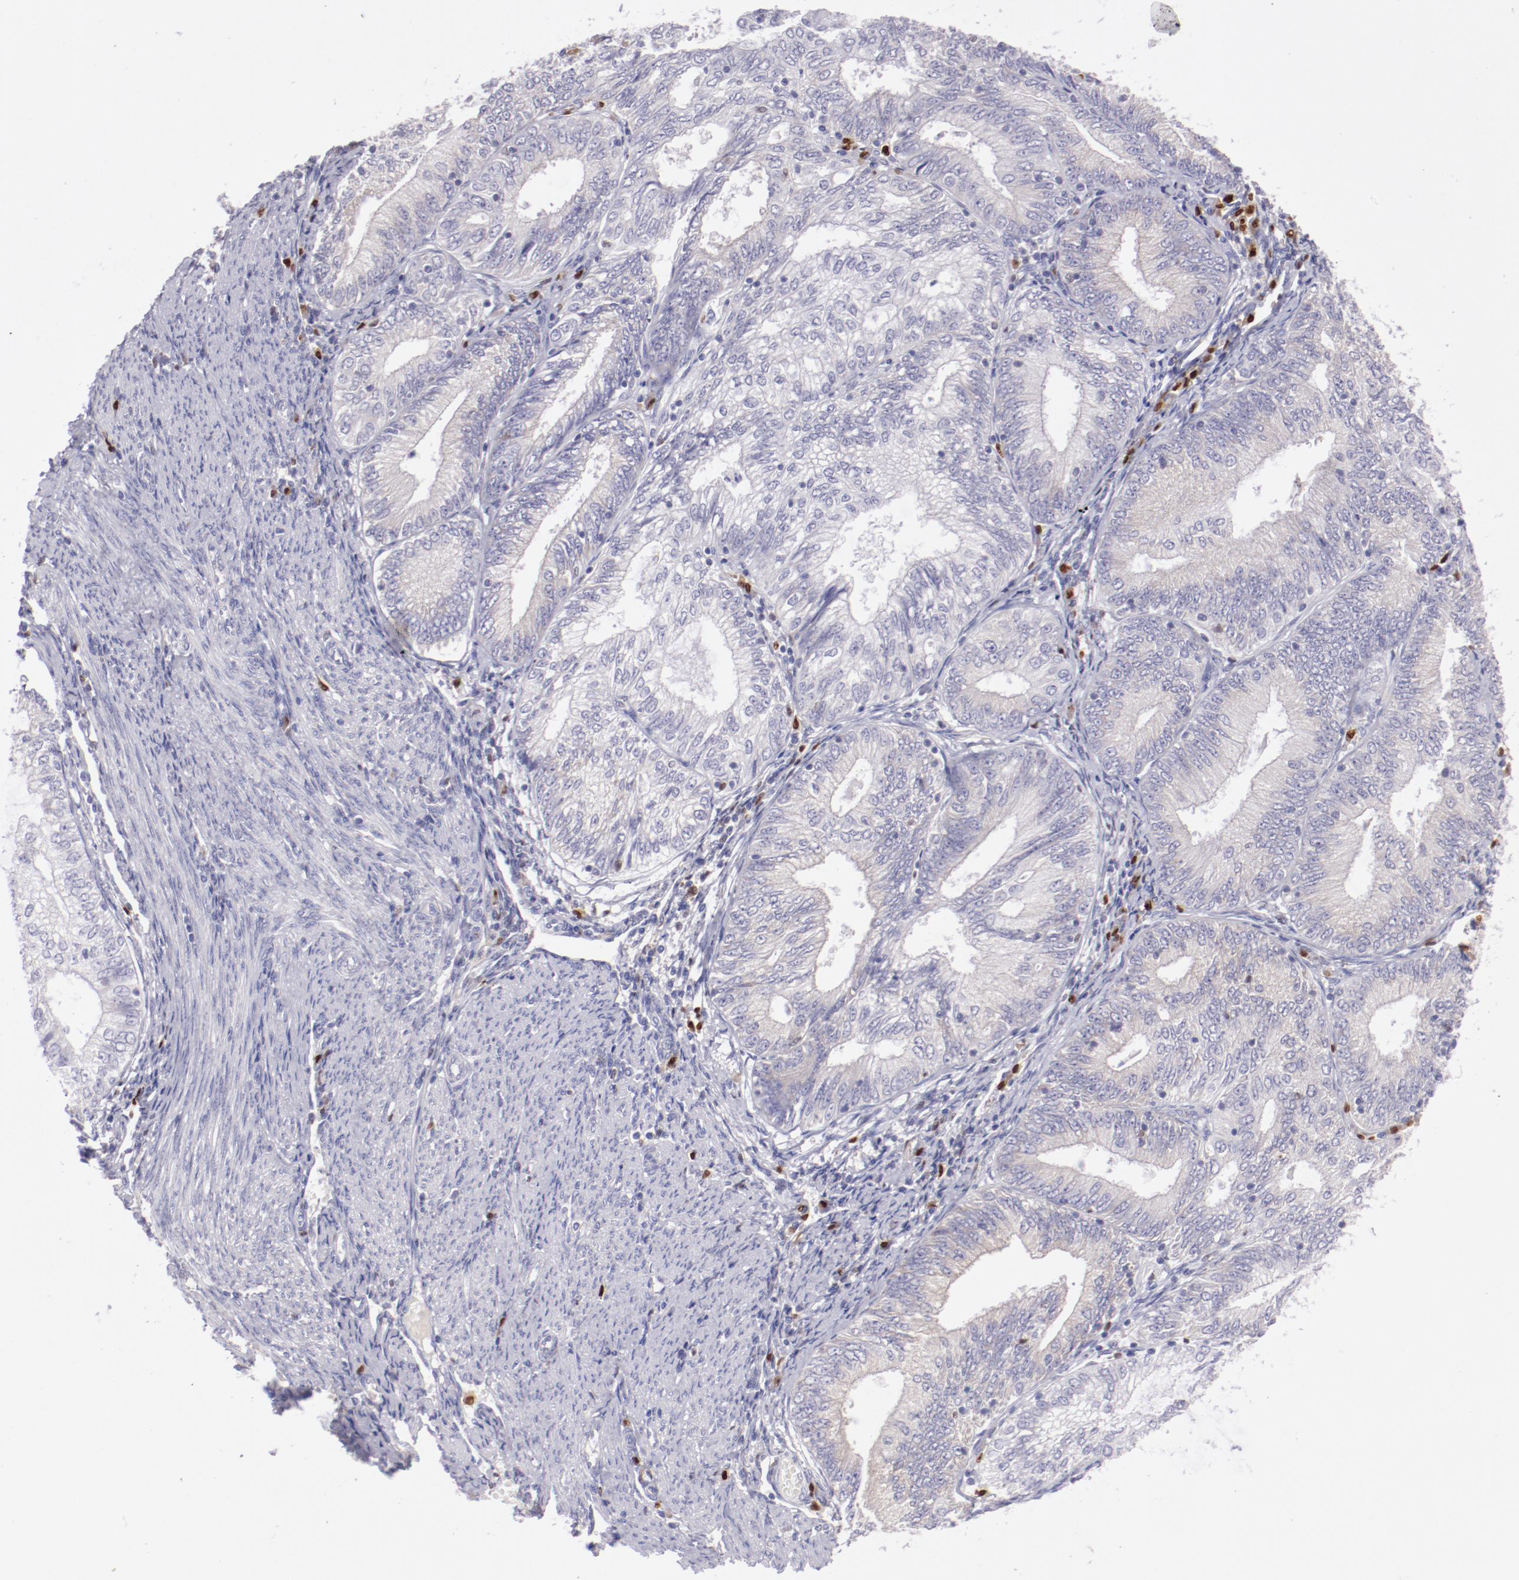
{"staining": {"intensity": "negative", "quantity": "none", "location": "none"}, "tissue": "endometrial cancer", "cell_type": "Tumor cells", "image_type": "cancer", "snomed": [{"axis": "morphology", "description": "Adenocarcinoma, NOS"}, {"axis": "topography", "description": "Endometrium"}], "caption": "There is no significant positivity in tumor cells of endometrial cancer. (DAB (3,3'-diaminobenzidine) immunohistochemistry (IHC) with hematoxylin counter stain).", "gene": "IRF8", "patient": {"sex": "female", "age": 69}}